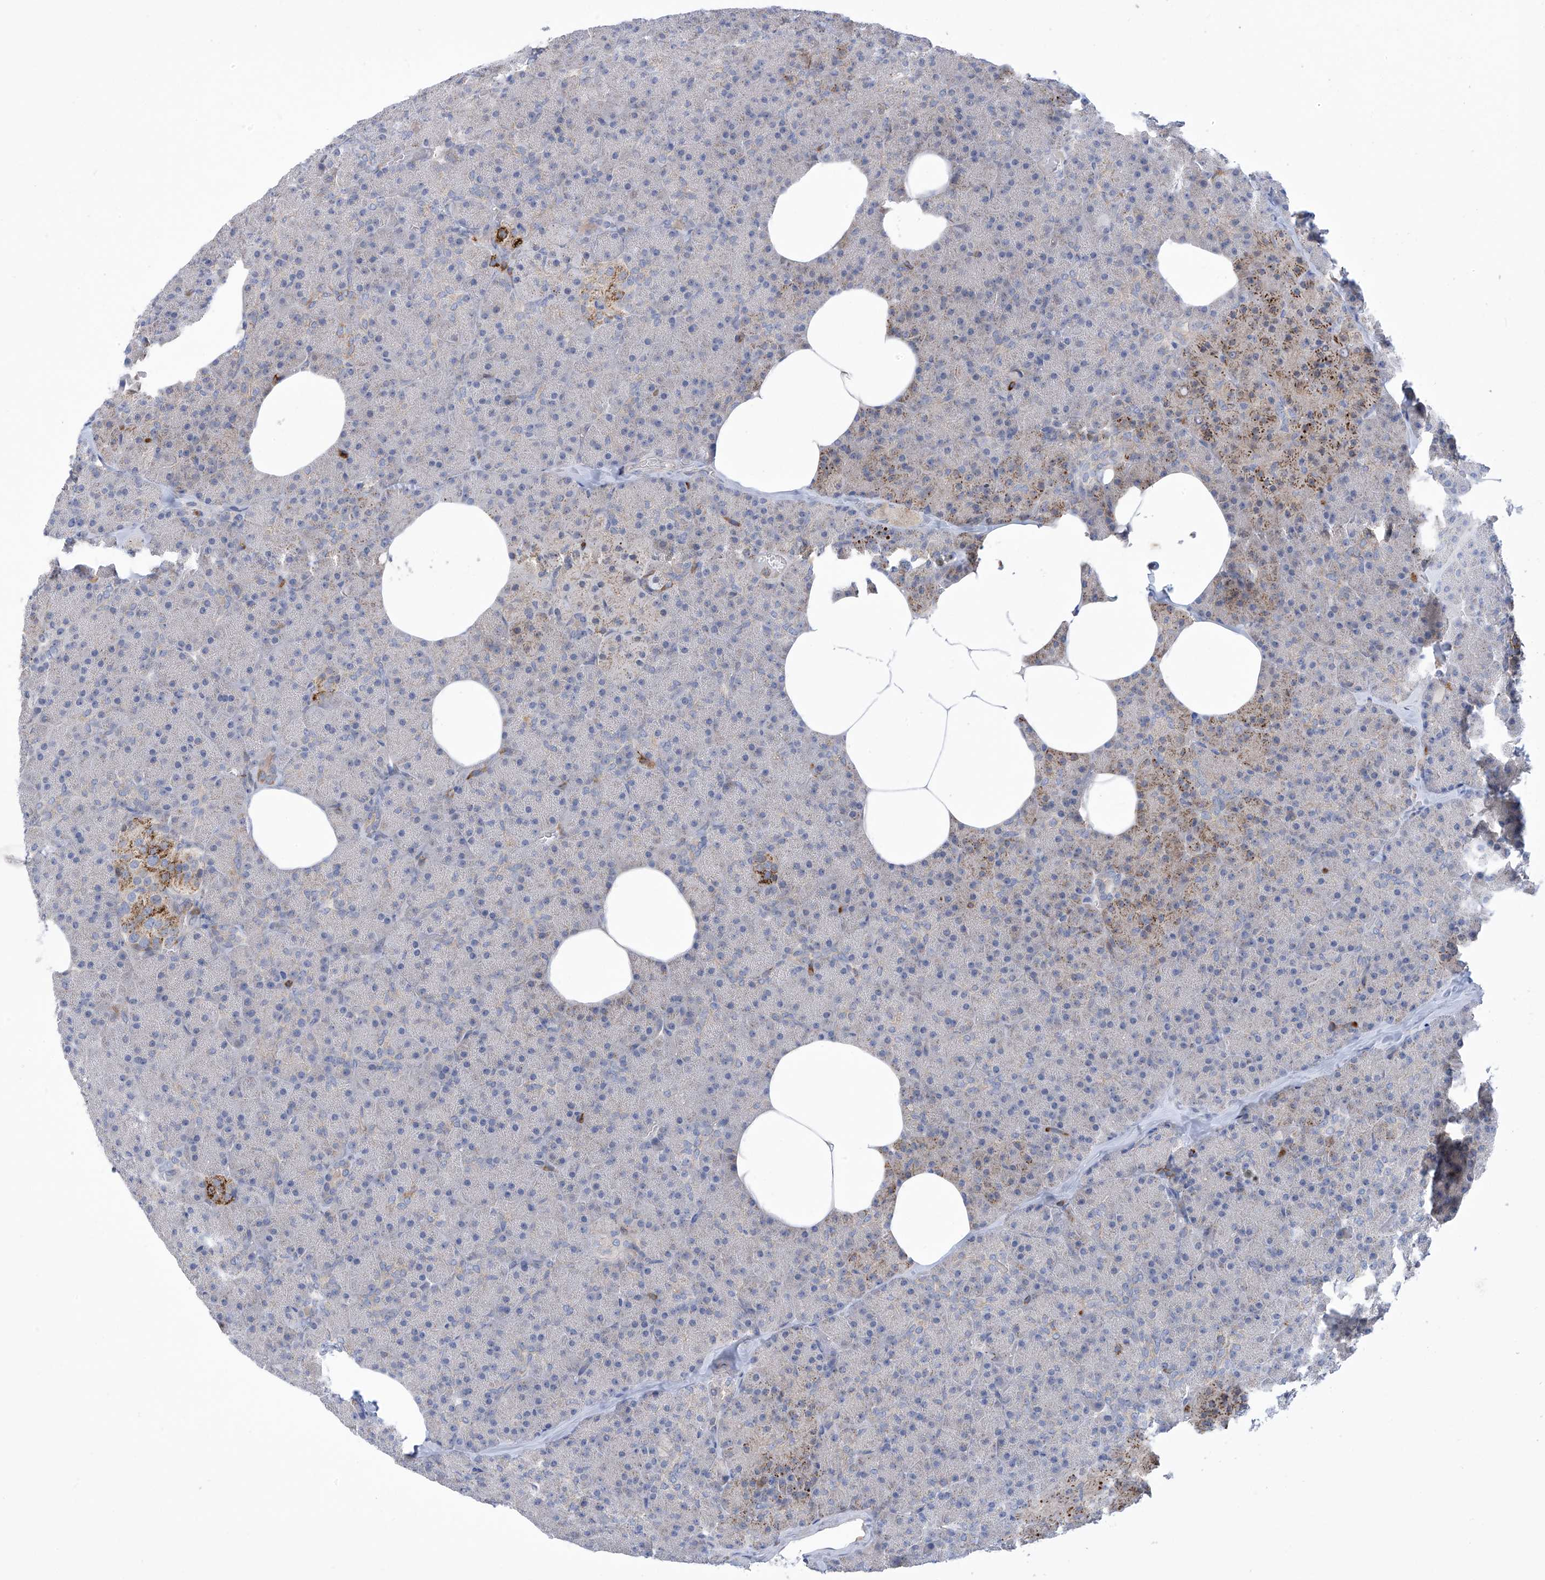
{"staining": {"intensity": "moderate", "quantity": "<25%", "location": "cytoplasmic/membranous"}, "tissue": "pancreas", "cell_type": "Exocrine glandular cells", "image_type": "normal", "snomed": [{"axis": "morphology", "description": "Normal tissue, NOS"}, {"axis": "morphology", "description": "Carcinoid, malignant, NOS"}, {"axis": "topography", "description": "Pancreas"}], "caption": "The histopathology image demonstrates staining of normal pancreas, revealing moderate cytoplasmic/membranous protein staining (brown color) within exocrine glandular cells. (DAB IHC with brightfield microscopy, high magnification).", "gene": "IBA57", "patient": {"sex": "female", "age": 35}}